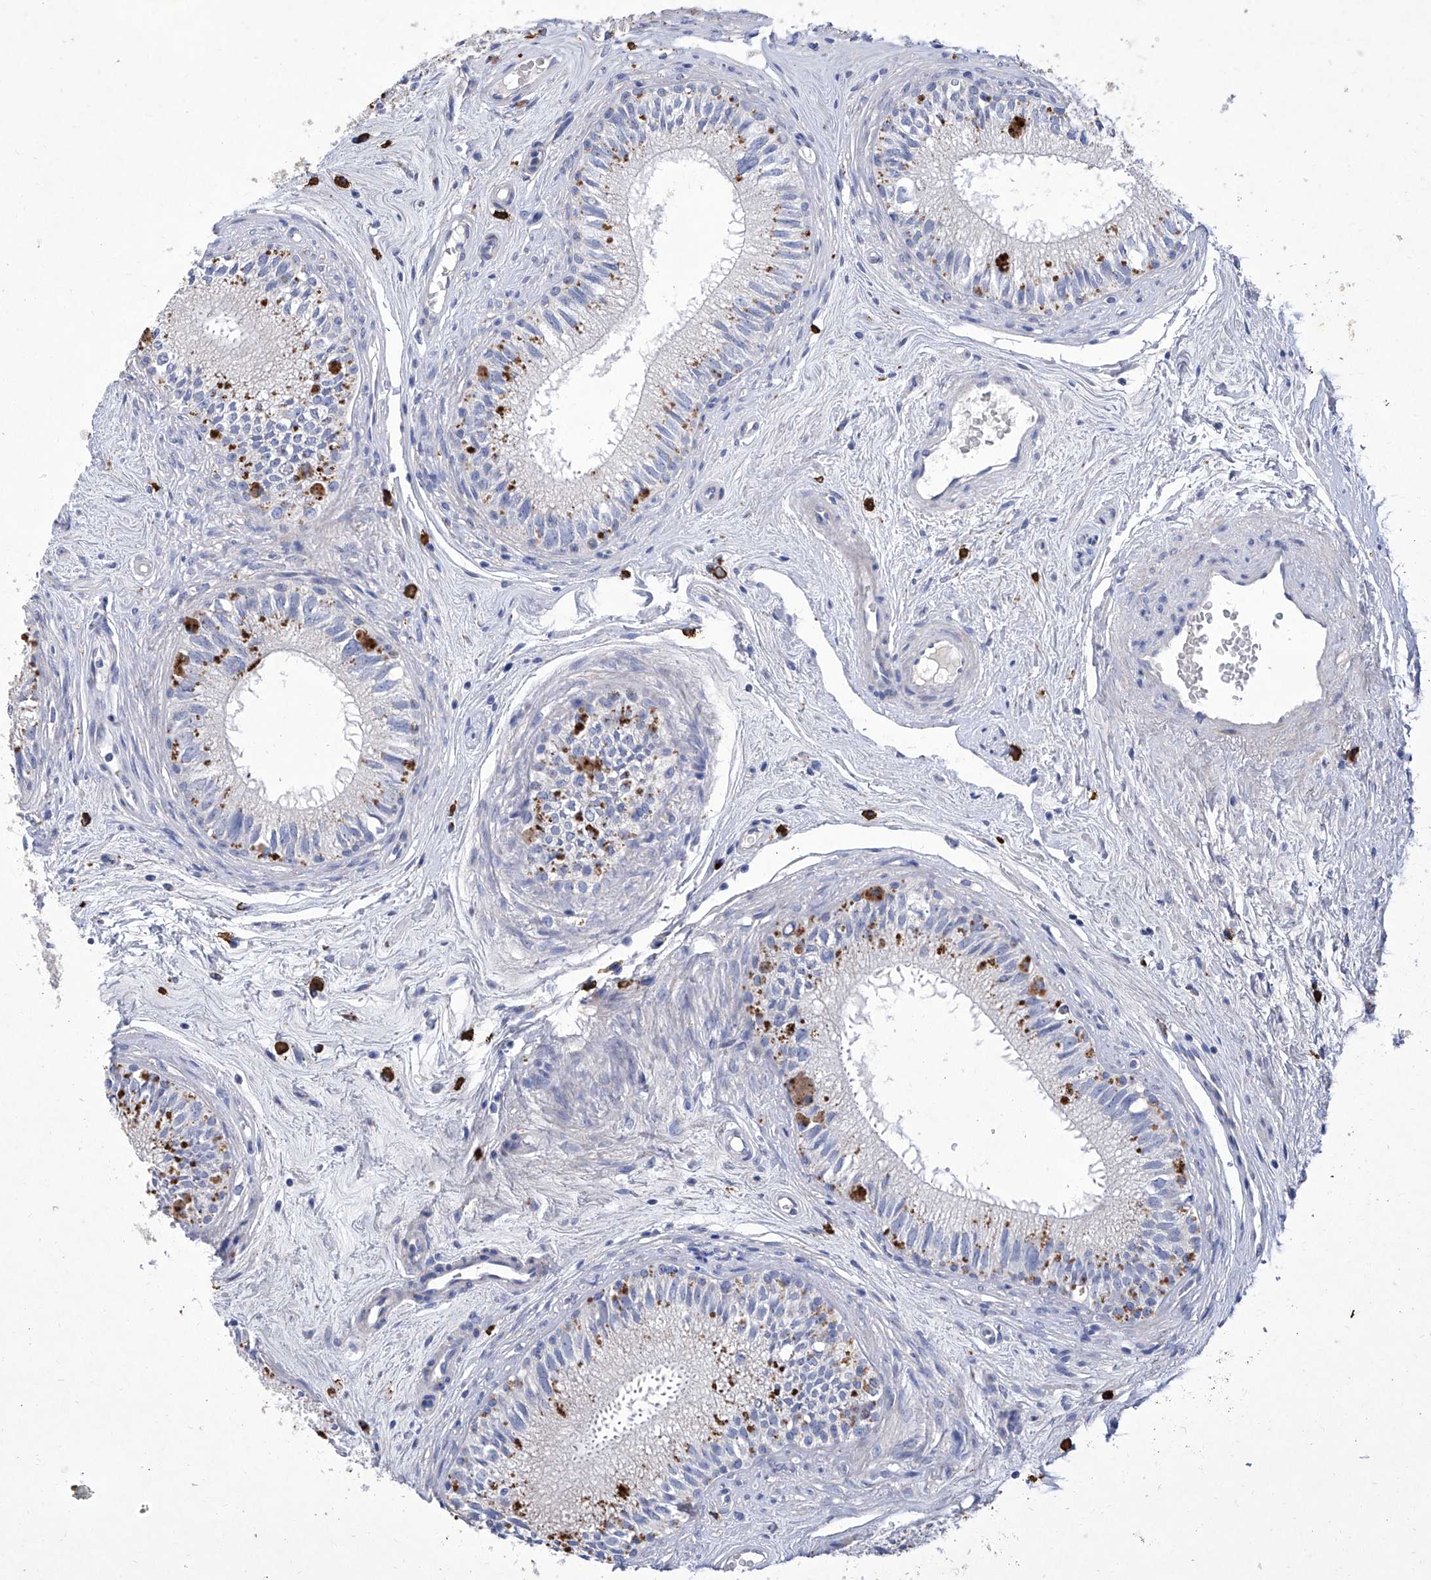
{"staining": {"intensity": "negative", "quantity": "none", "location": "none"}, "tissue": "epididymis", "cell_type": "Glandular cells", "image_type": "normal", "snomed": [{"axis": "morphology", "description": "Normal tissue, NOS"}, {"axis": "topography", "description": "Epididymis"}], "caption": "The IHC image has no significant positivity in glandular cells of epididymis.", "gene": "IFNL2", "patient": {"sex": "male", "age": 71}}